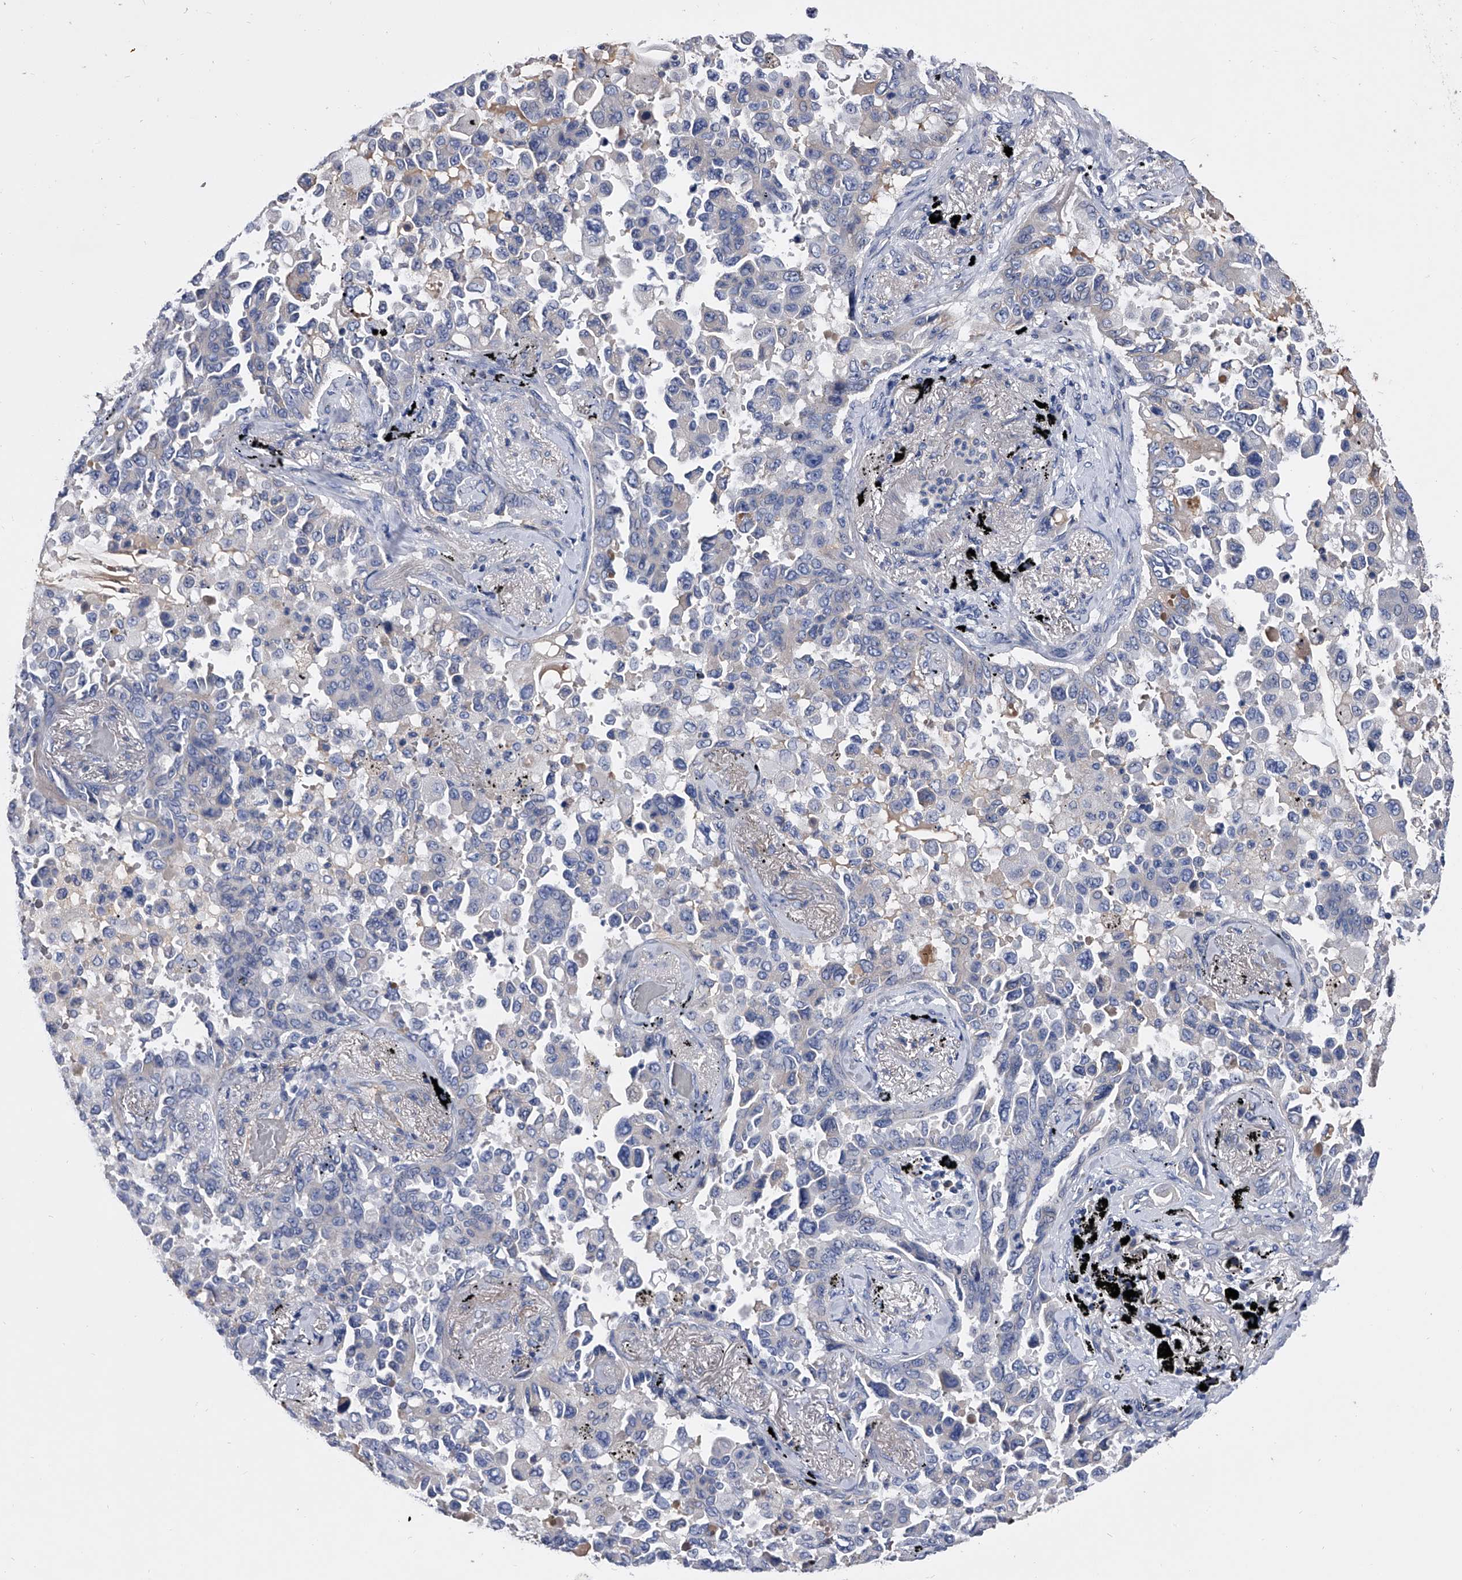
{"staining": {"intensity": "negative", "quantity": "none", "location": "none"}, "tissue": "lung cancer", "cell_type": "Tumor cells", "image_type": "cancer", "snomed": [{"axis": "morphology", "description": "Adenocarcinoma, NOS"}, {"axis": "topography", "description": "Lung"}], "caption": "Tumor cells are negative for brown protein staining in lung cancer.", "gene": "EFCAB7", "patient": {"sex": "female", "age": 67}}